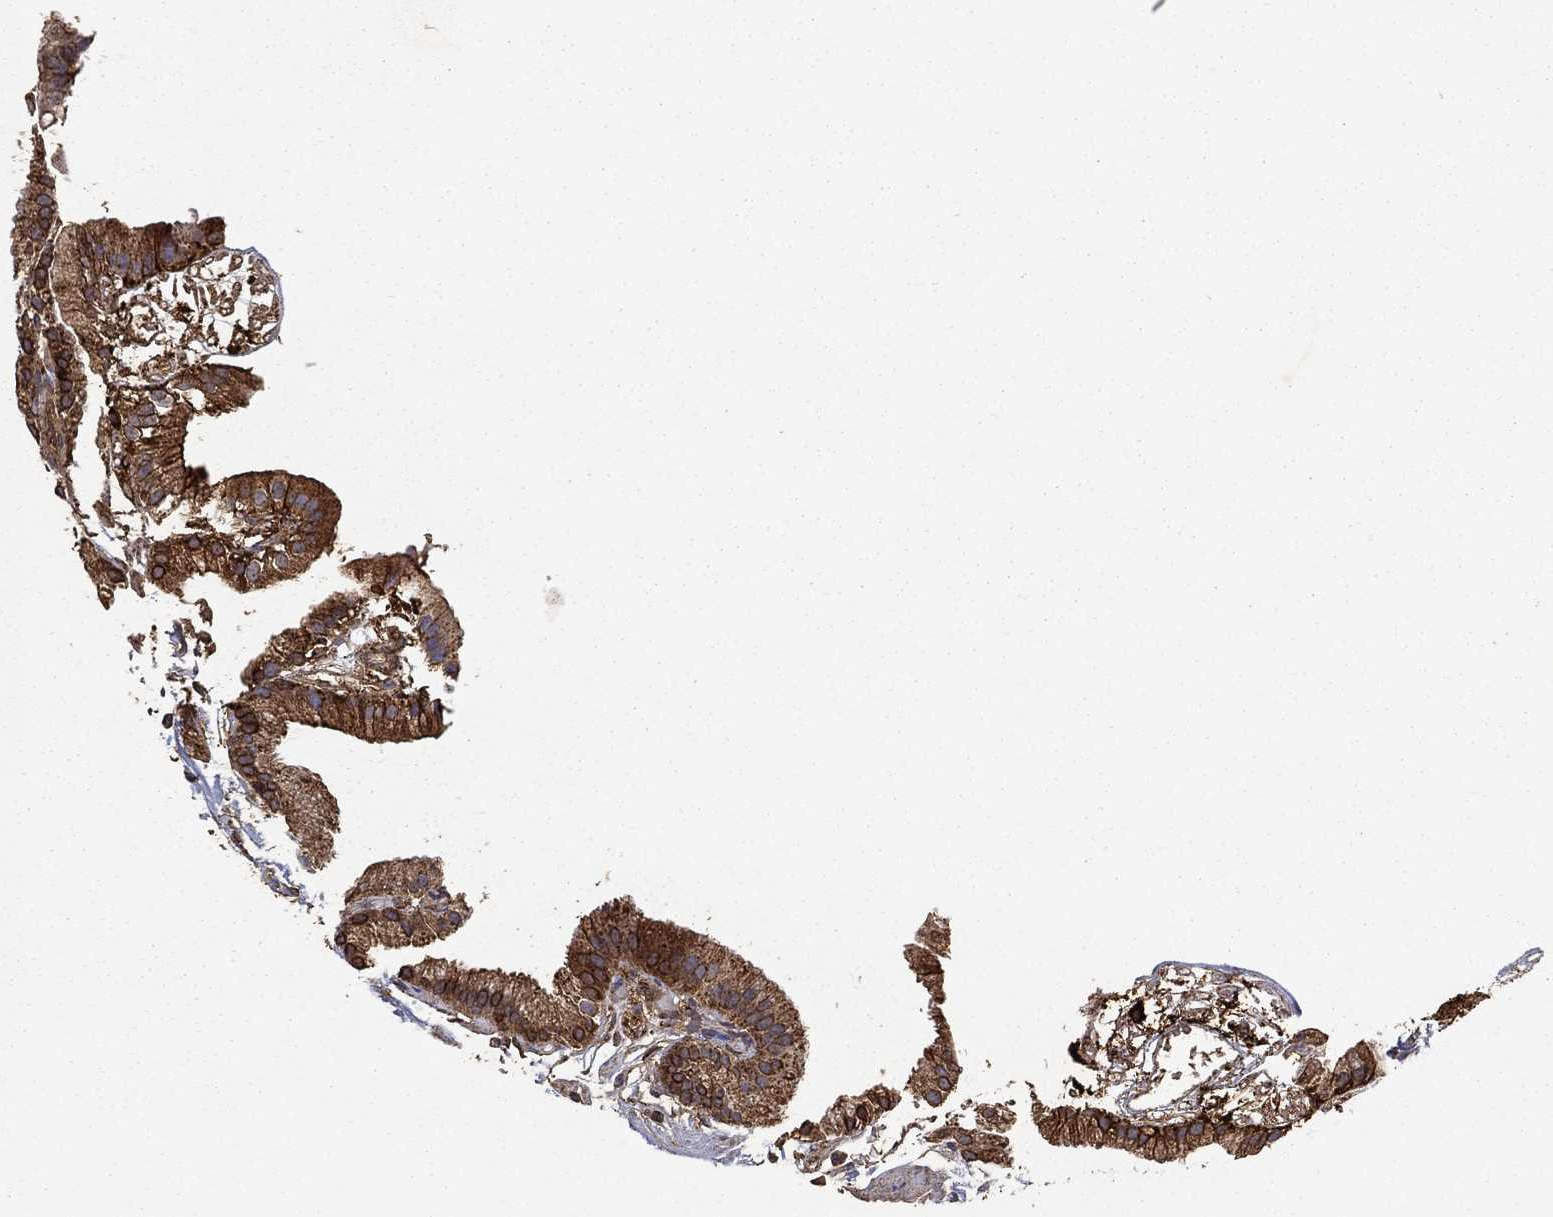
{"staining": {"intensity": "strong", "quantity": ">75%", "location": "cytoplasmic/membranous"}, "tissue": "gallbladder", "cell_type": "Glandular cells", "image_type": "normal", "snomed": [{"axis": "morphology", "description": "Normal tissue, NOS"}, {"axis": "topography", "description": "Gallbladder"}], "caption": "Approximately >75% of glandular cells in benign gallbladder display strong cytoplasmic/membranous protein positivity as visualized by brown immunohistochemical staining.", "gene": "IFRD1", "patient": {"sex": "female", "age": 45}}